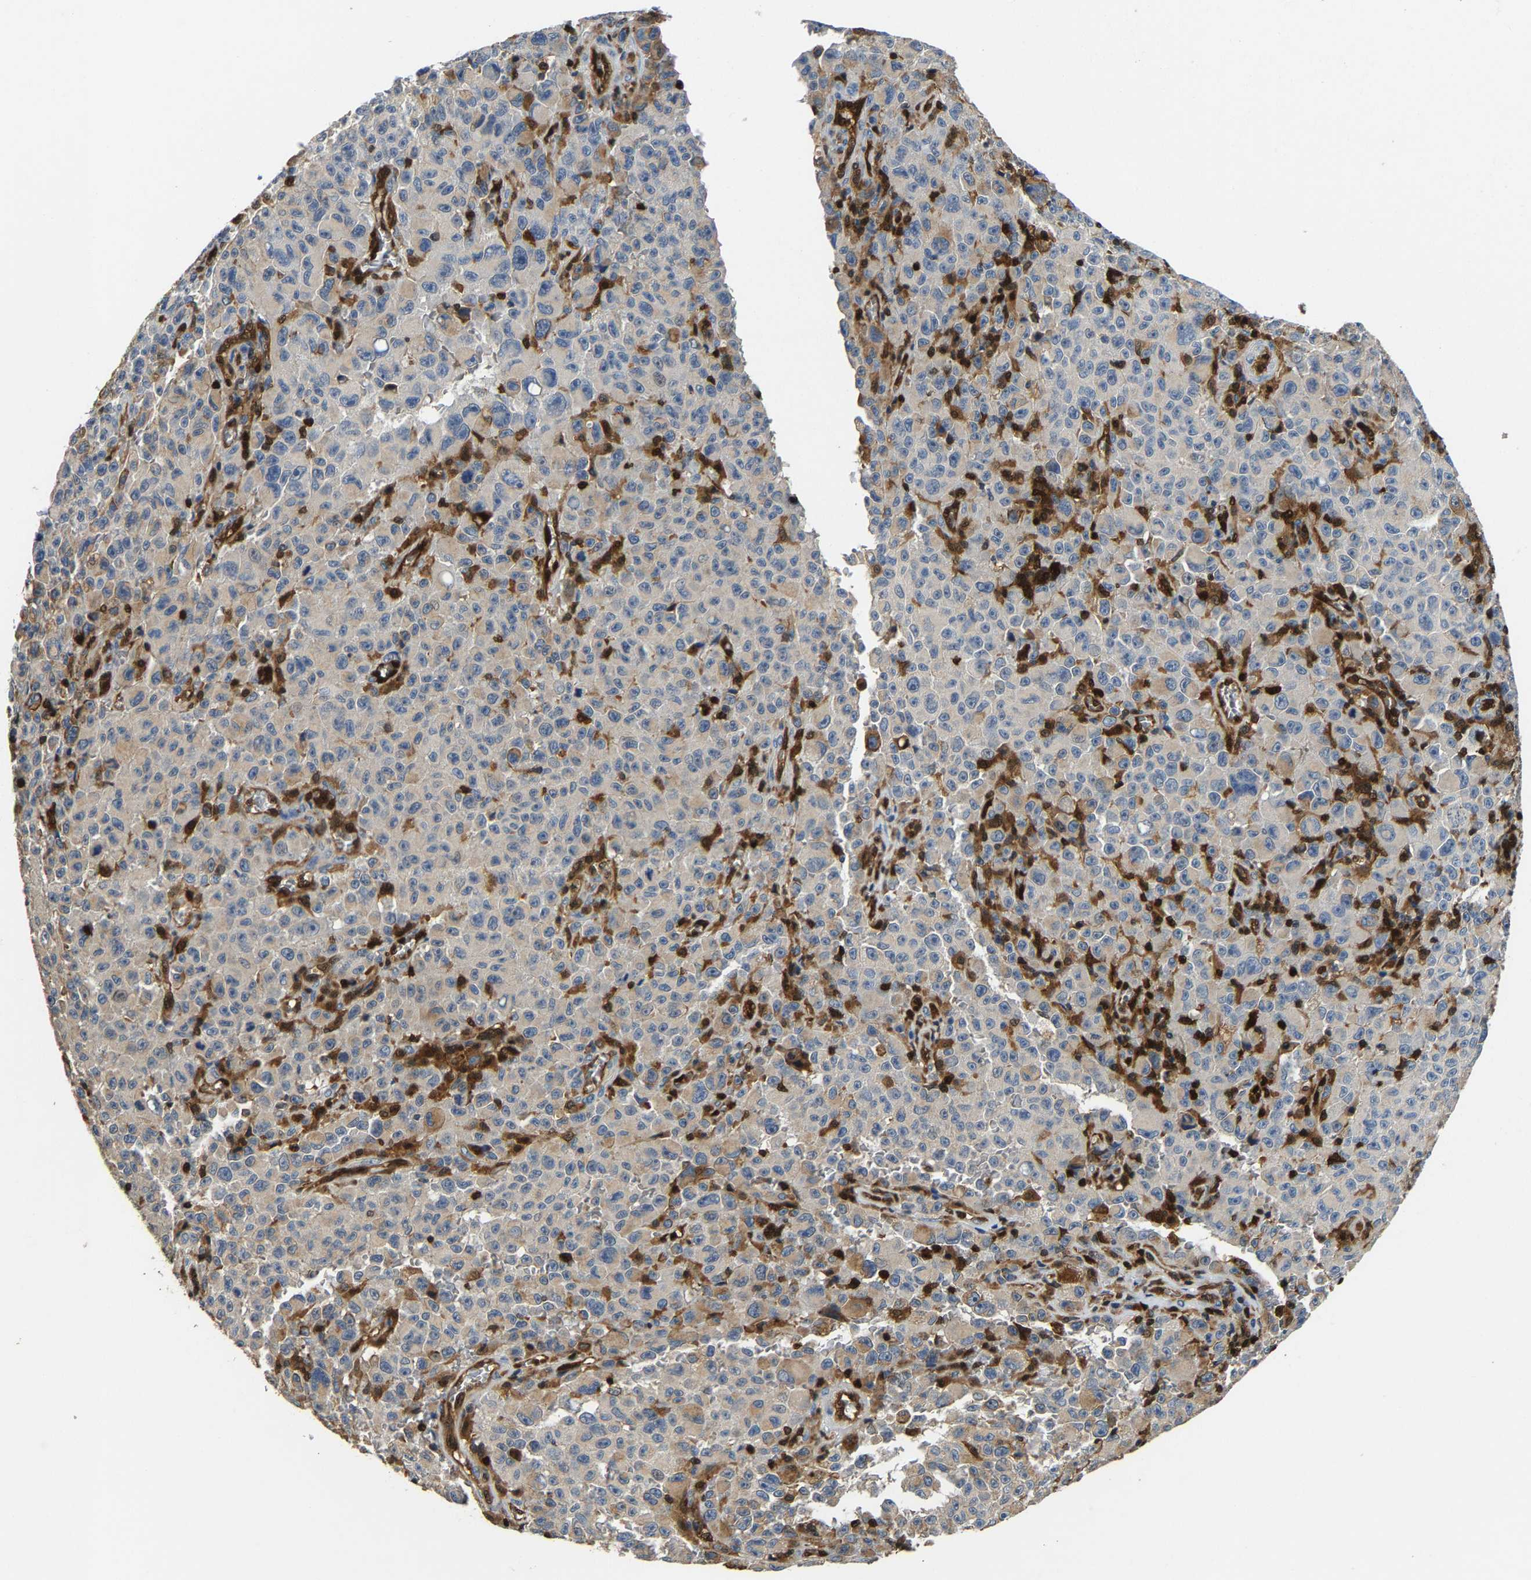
{"staining": {"intensity": "moderate", "quantity": "<25%", "location": "cytoplasmic/membranous"}, "tissue": "melanoma", "cell_type": "Tumor cells", "image_type": "cancer", "snomed": [{"axis": "morphology", "description": "Malignant melanoma, NOS"}, {"axis": "topography", "description": "Skin"}], "caption": "IHC of malignant melanoma reveals low levels of moderate cytoplasmic/membranous staining in approximately <25% of tumor cells.", "gene": "GIMAP7", "patient": {"sex": "female", "age": 82}}